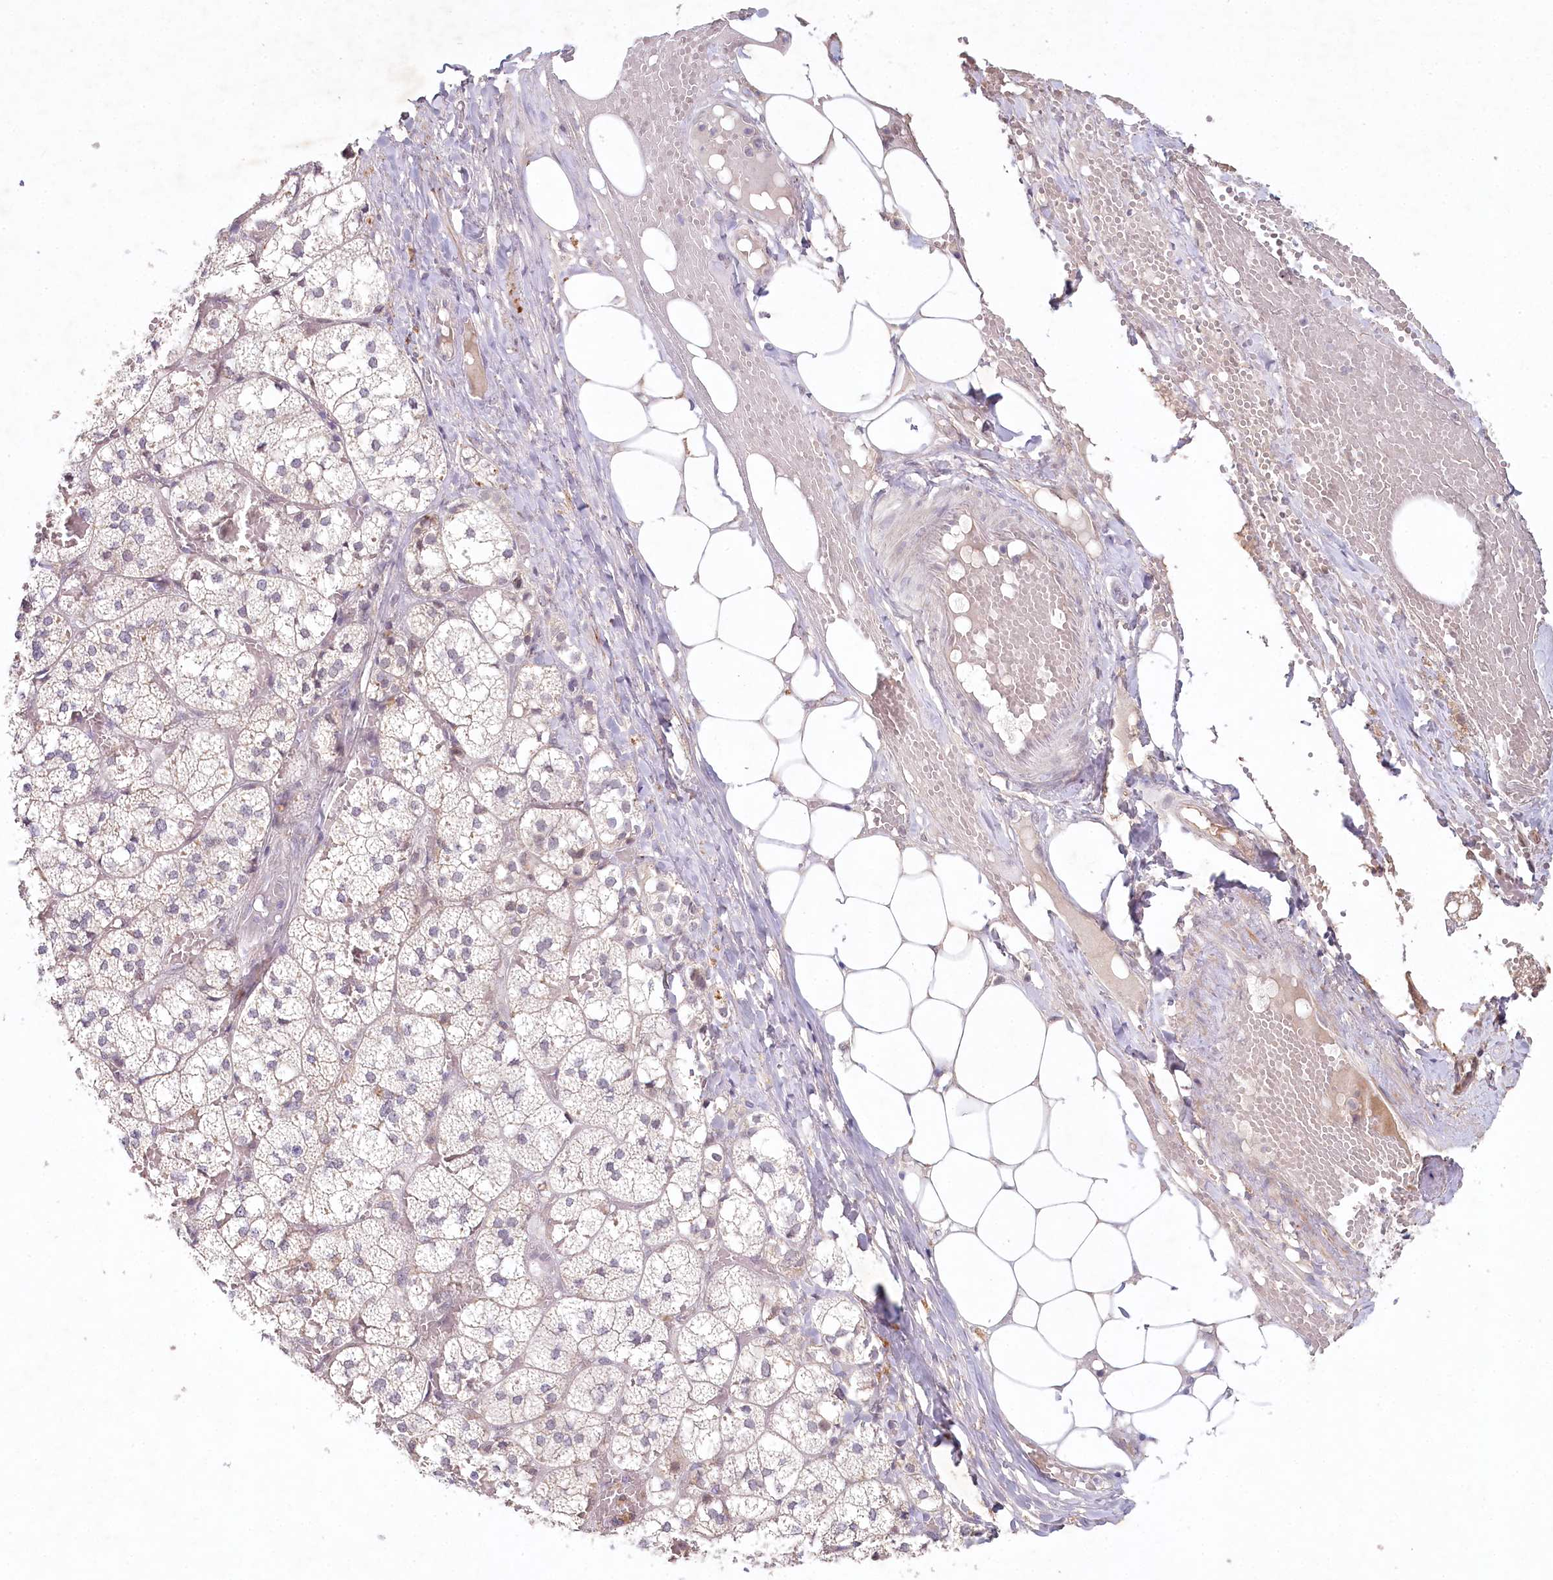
{"staining": {"intensity": "negative", "quantity": "none", "location": "none"}, "tissue": "adrenal gland", "cell_type": "Glandular cells", "image_type": "normal", "snomed": [{"axis": "morphology", "description": "Normal tissue, NOS"}, {"axis": "topography", "description": "Adrenal gland"}], "caption": "Adrenal gland was stained to show a protein in brown. There is no significant expression in glandular cells. (Brightfield microscopy of DAB (3,3'-diaminobenzidine) IHC at high magnification).", "gene": "AMTN", "patient": {"sex": "female", "age": 61}}